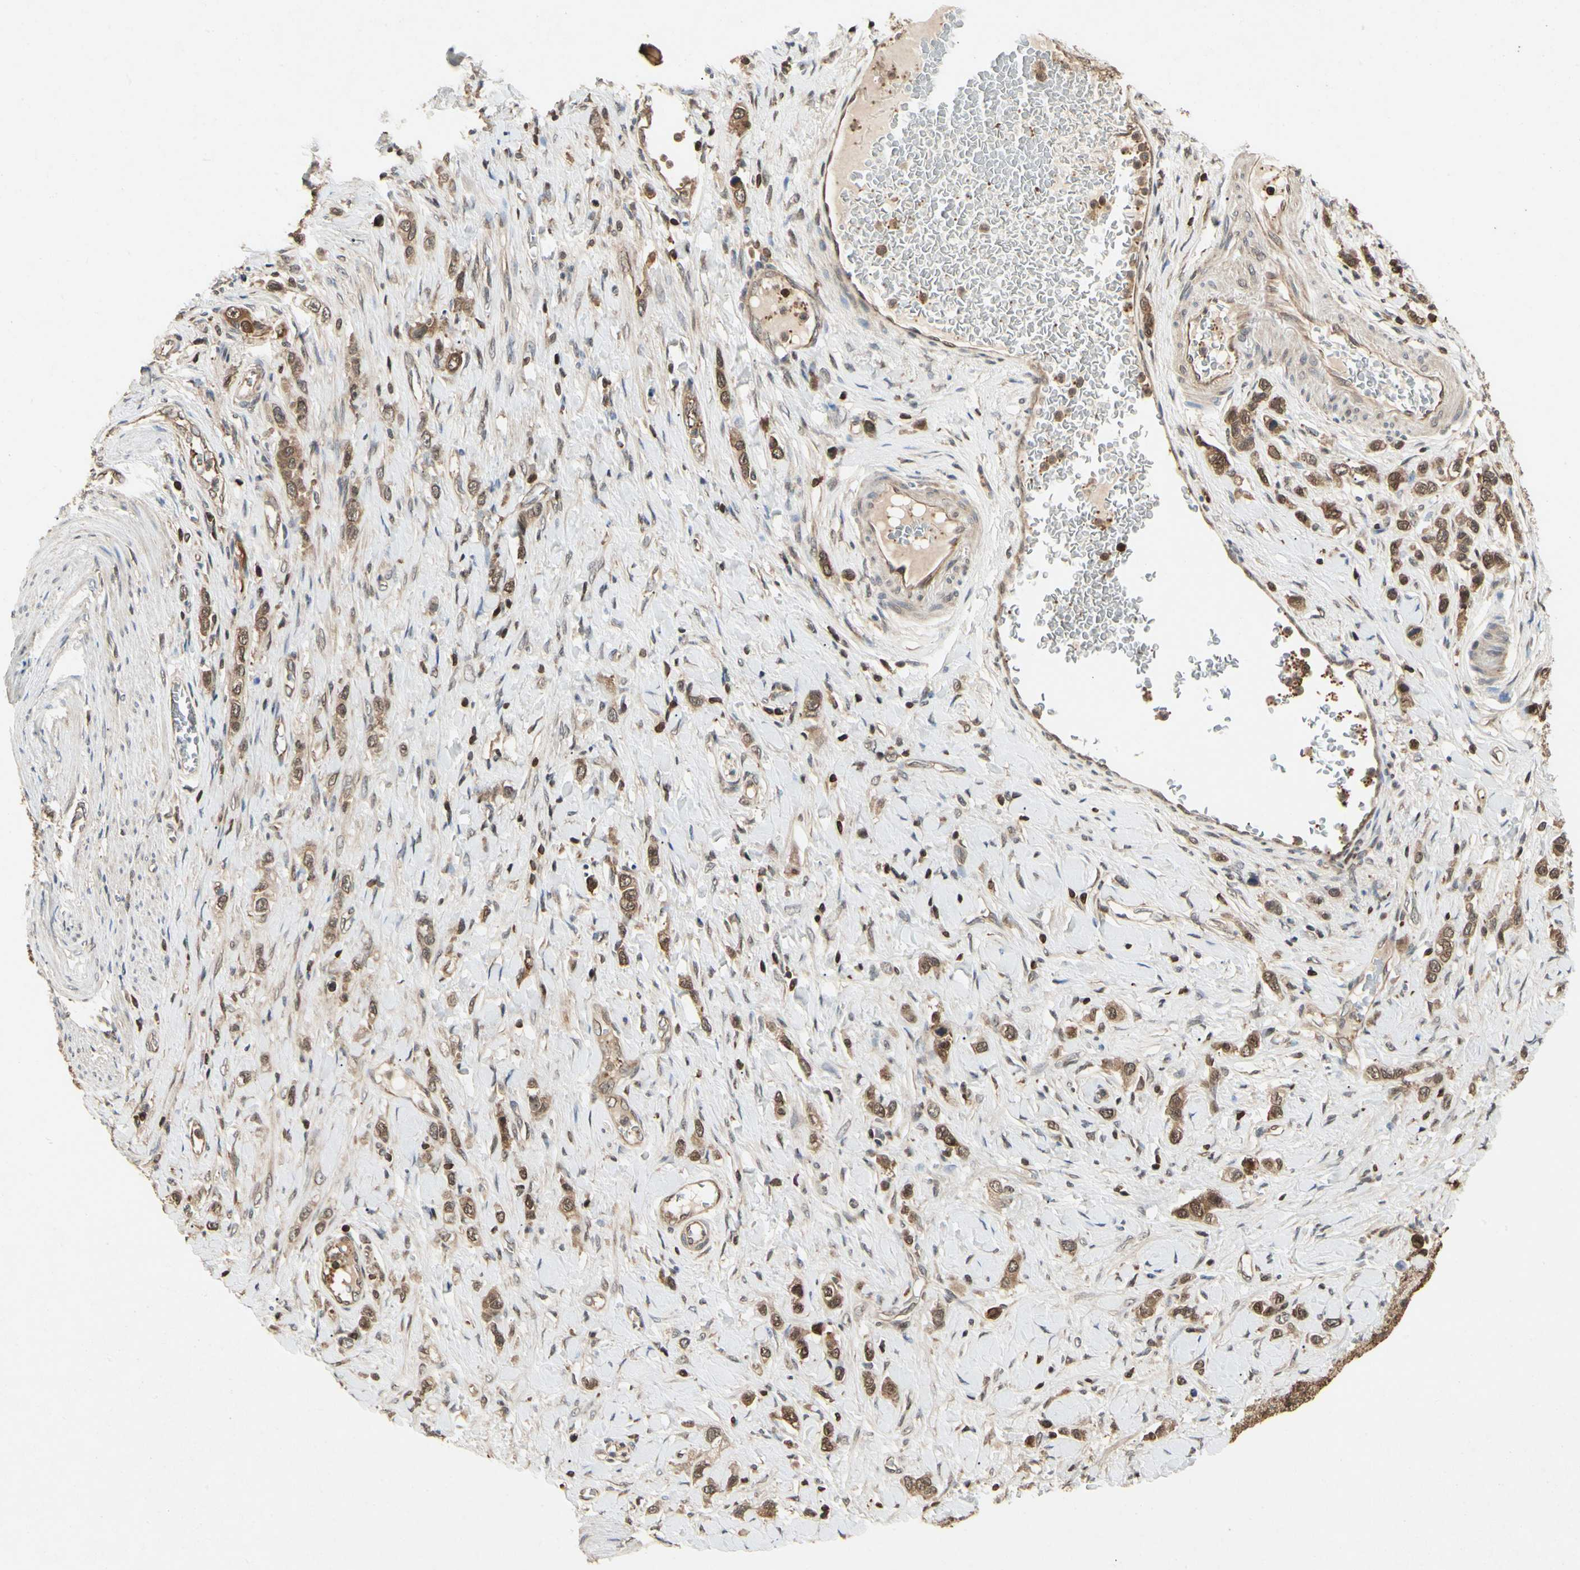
{"staining": {"intensity": "moderate", "quantity": ">75%", "location": "cytoplasmic/membranous"}, "tissue": "stomach cancer", "cell_type": "Tumor cells", "image_type": "cancer", "snomed": [{"axis": "morphology", "description": "Normal tissue, NOS"}, {"axis": "morphology", "description": "Adenocarcinoma, NOS"}, {"axis": "topography", "description": "Stomach, upper"}, {"axis": "topography", "description": "Stomach"}], "caption": "This is an image of immunohistochemistry staining of stomach adenocarcinoma, which shows moderate staining in the cytoplasmic/membranous of tumor cells.", "gene": "YWHAQ", "patient": {"sex": "female", "age": 65}}